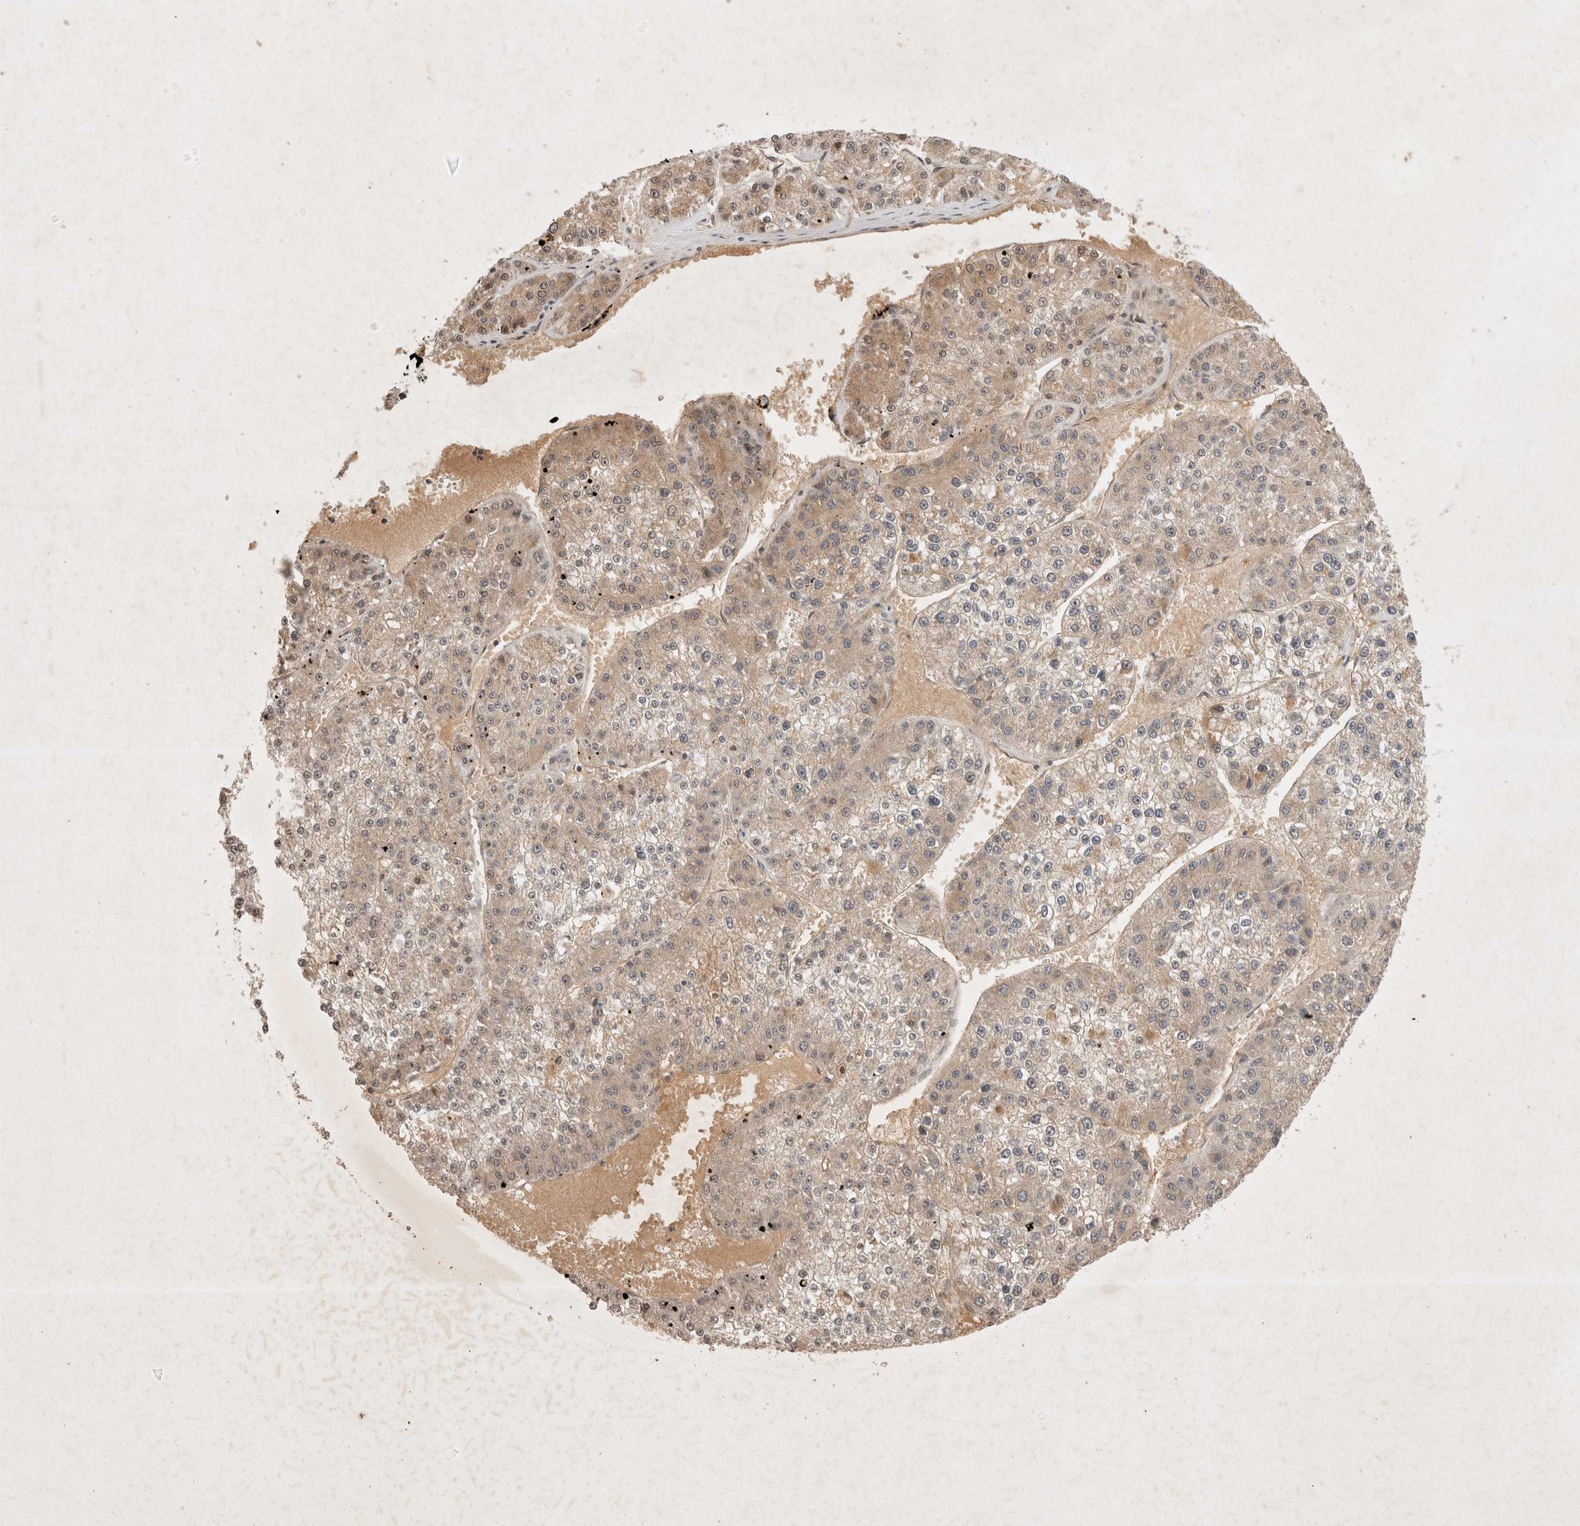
{"staining": {"intensity": "weak", "quantity": ">75%", "location": "cytoplasmic/membranous,nuclear"}, "tissue": "liver cancer", "cell_type": "Tumor cells", "image_type": "cancer", "snomed": [{"axis": "morphology", "description": "Carcinoma, Hepatocellular, NOS"}, {"axis": "topography", "description": "Liver"}], "caption": "Brown immunohistochemical staining in human liver cancer (hepatocellular carcinoma) demonstrates weak cytoplasmic/membranous and nuclear positivity in approximately >75% of tumor cells.", "gene": "YES1", "patient": {"sex": "female", "age": 73}}